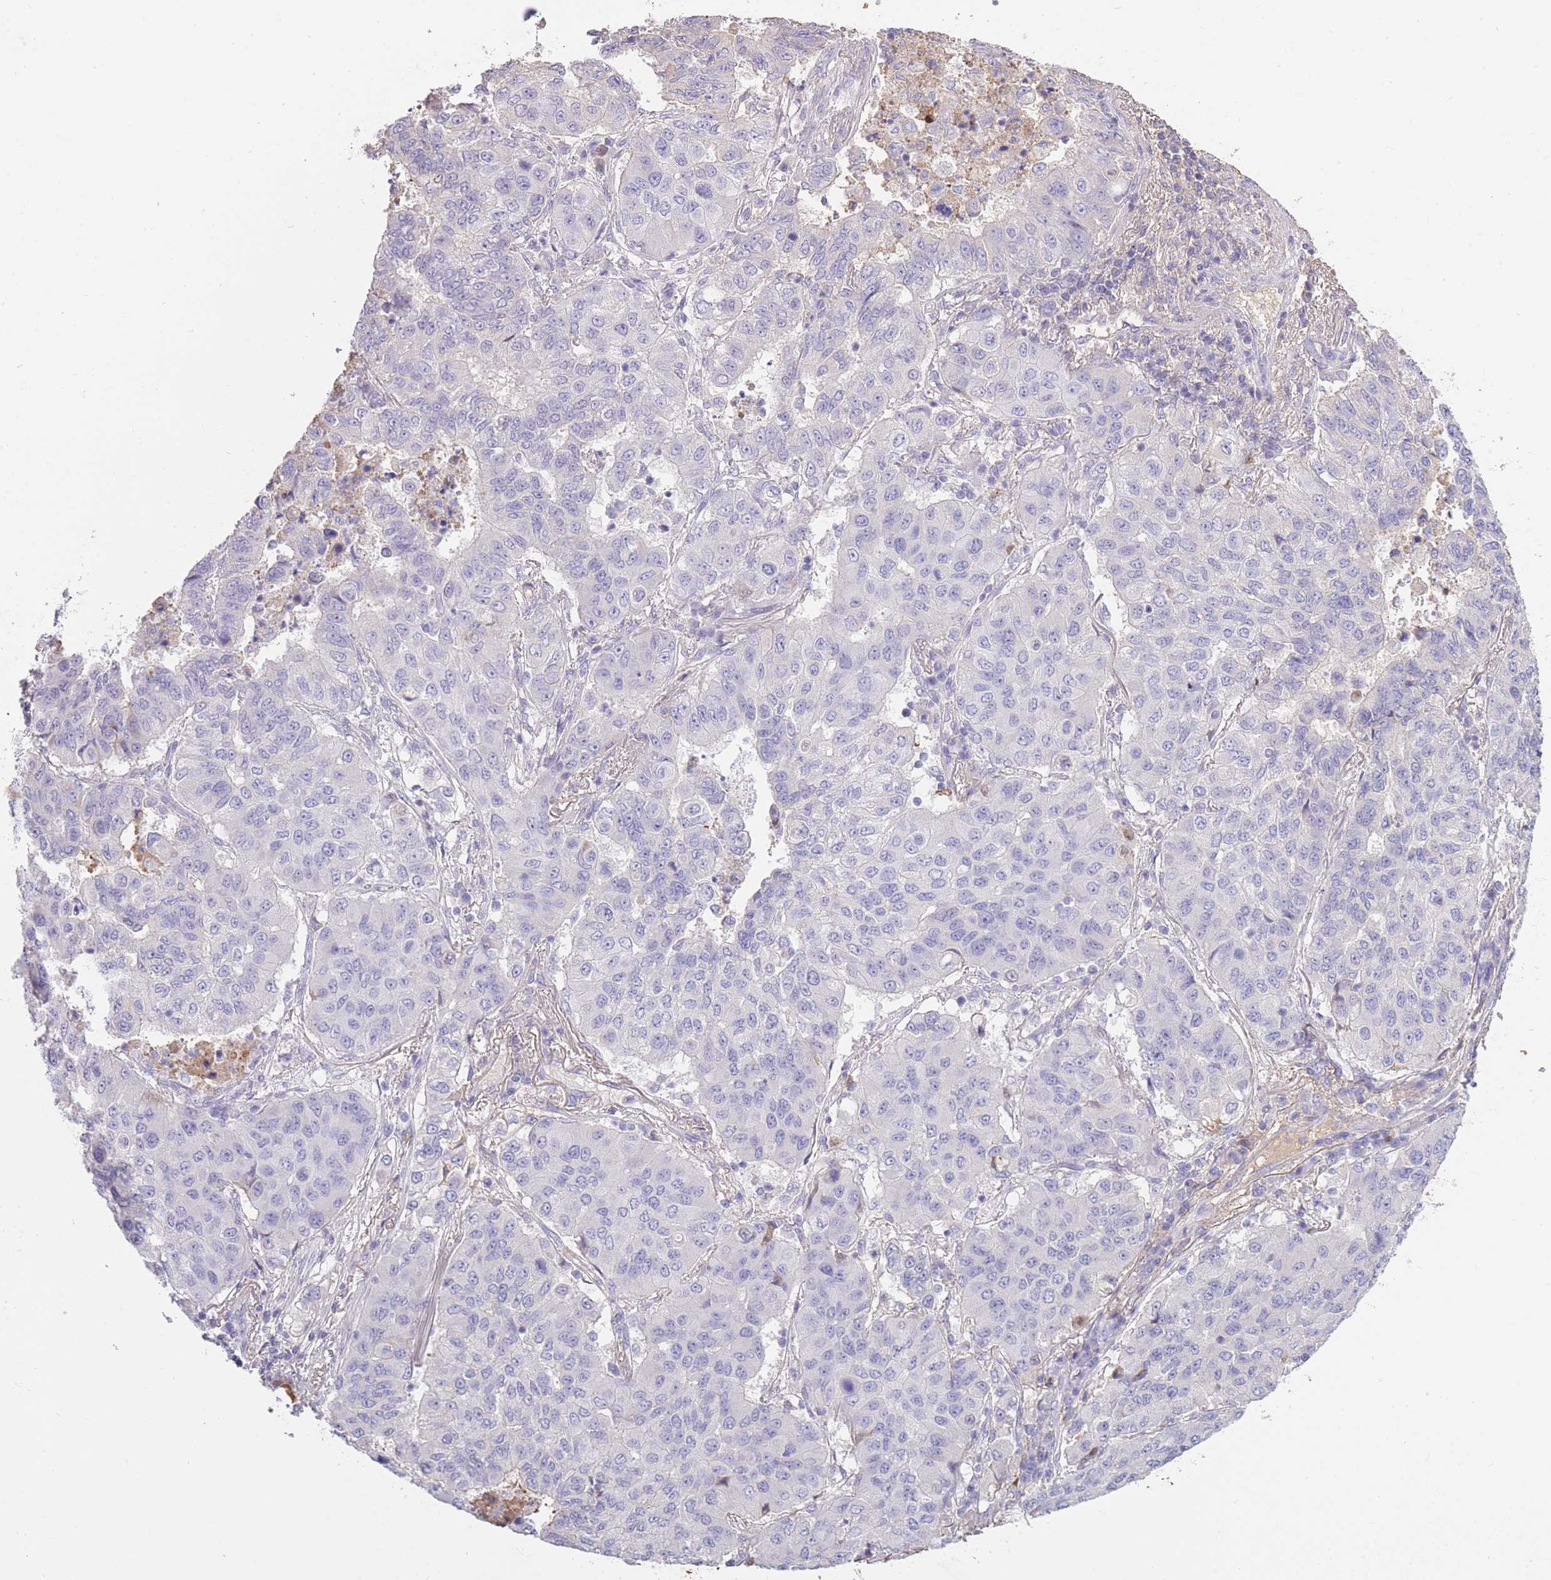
{"staining": {"intensity": "negative", "quantity": "none", "location": "none"}, "tissue": "lung cancer", "cell_type": "Tumor cells", "image_type": "cancer", "snomed": [{"axis": "morphology", "description": "Squamous cell carcinoma, NOS"}, {"axis": "topography", "description": "Lung"}], "caption": "Lung cancer (squamous cell carcinoma) stained for a protein using immunohistochemistry (IHC) reveals no staining tumor cells.", "gene": "AP3S2", "patient": {"sex": "male", "age": 74}}